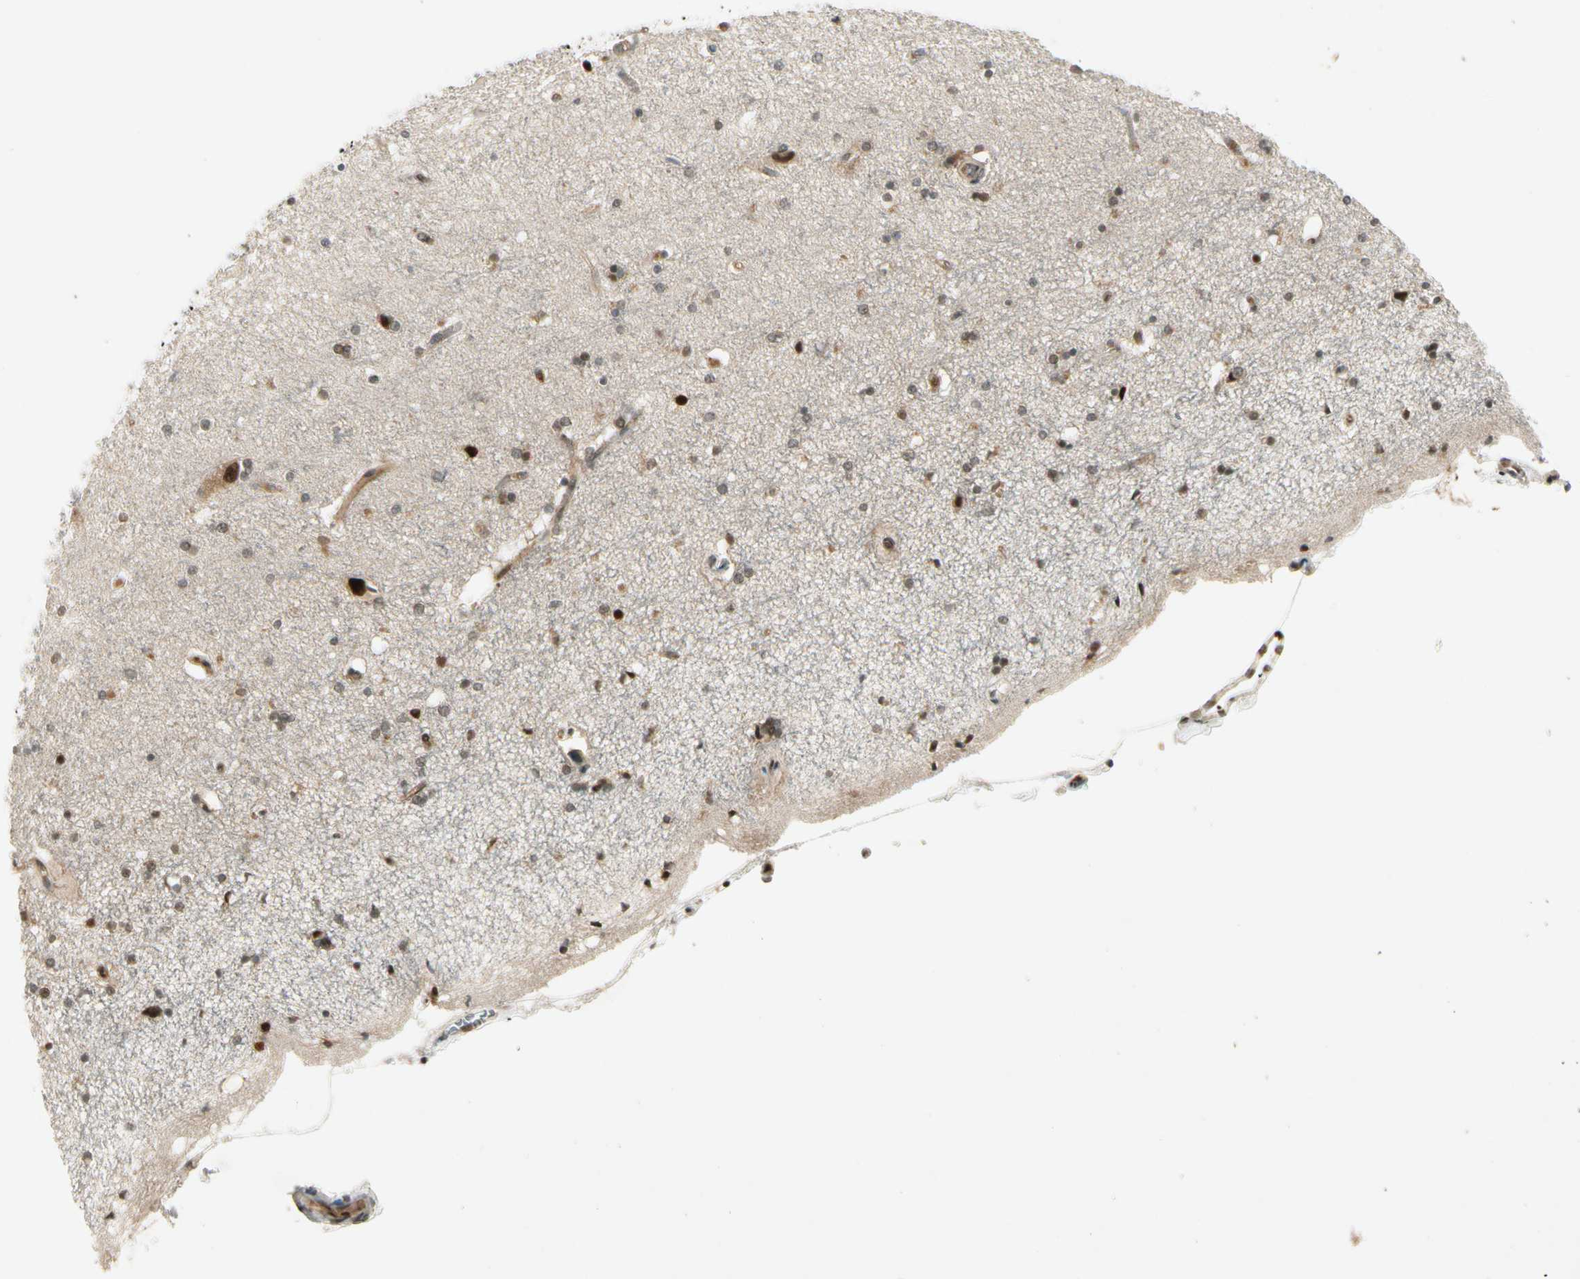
{"staining": {"intensity": "strong", "quantity": "<25%", "location": "nuclear"}, "tissue": "hippocampus", "cell_type": "Glial cells", "image_type": "normal", "snomed": [{"axis": "morphology", "description": "Normal tissue, NOS"}, {"axis": "topography", "description": "Hippocampus"}], "caption": "Immunohistochemistry (DAB (3,3'-diaminobenzidine)) staining of unremarkable hippocampus shows strong nuclear protein staining in about <25% of glial cells.", "gene": "CDK11A", "patient": {"sex": "female", "age": 54}}